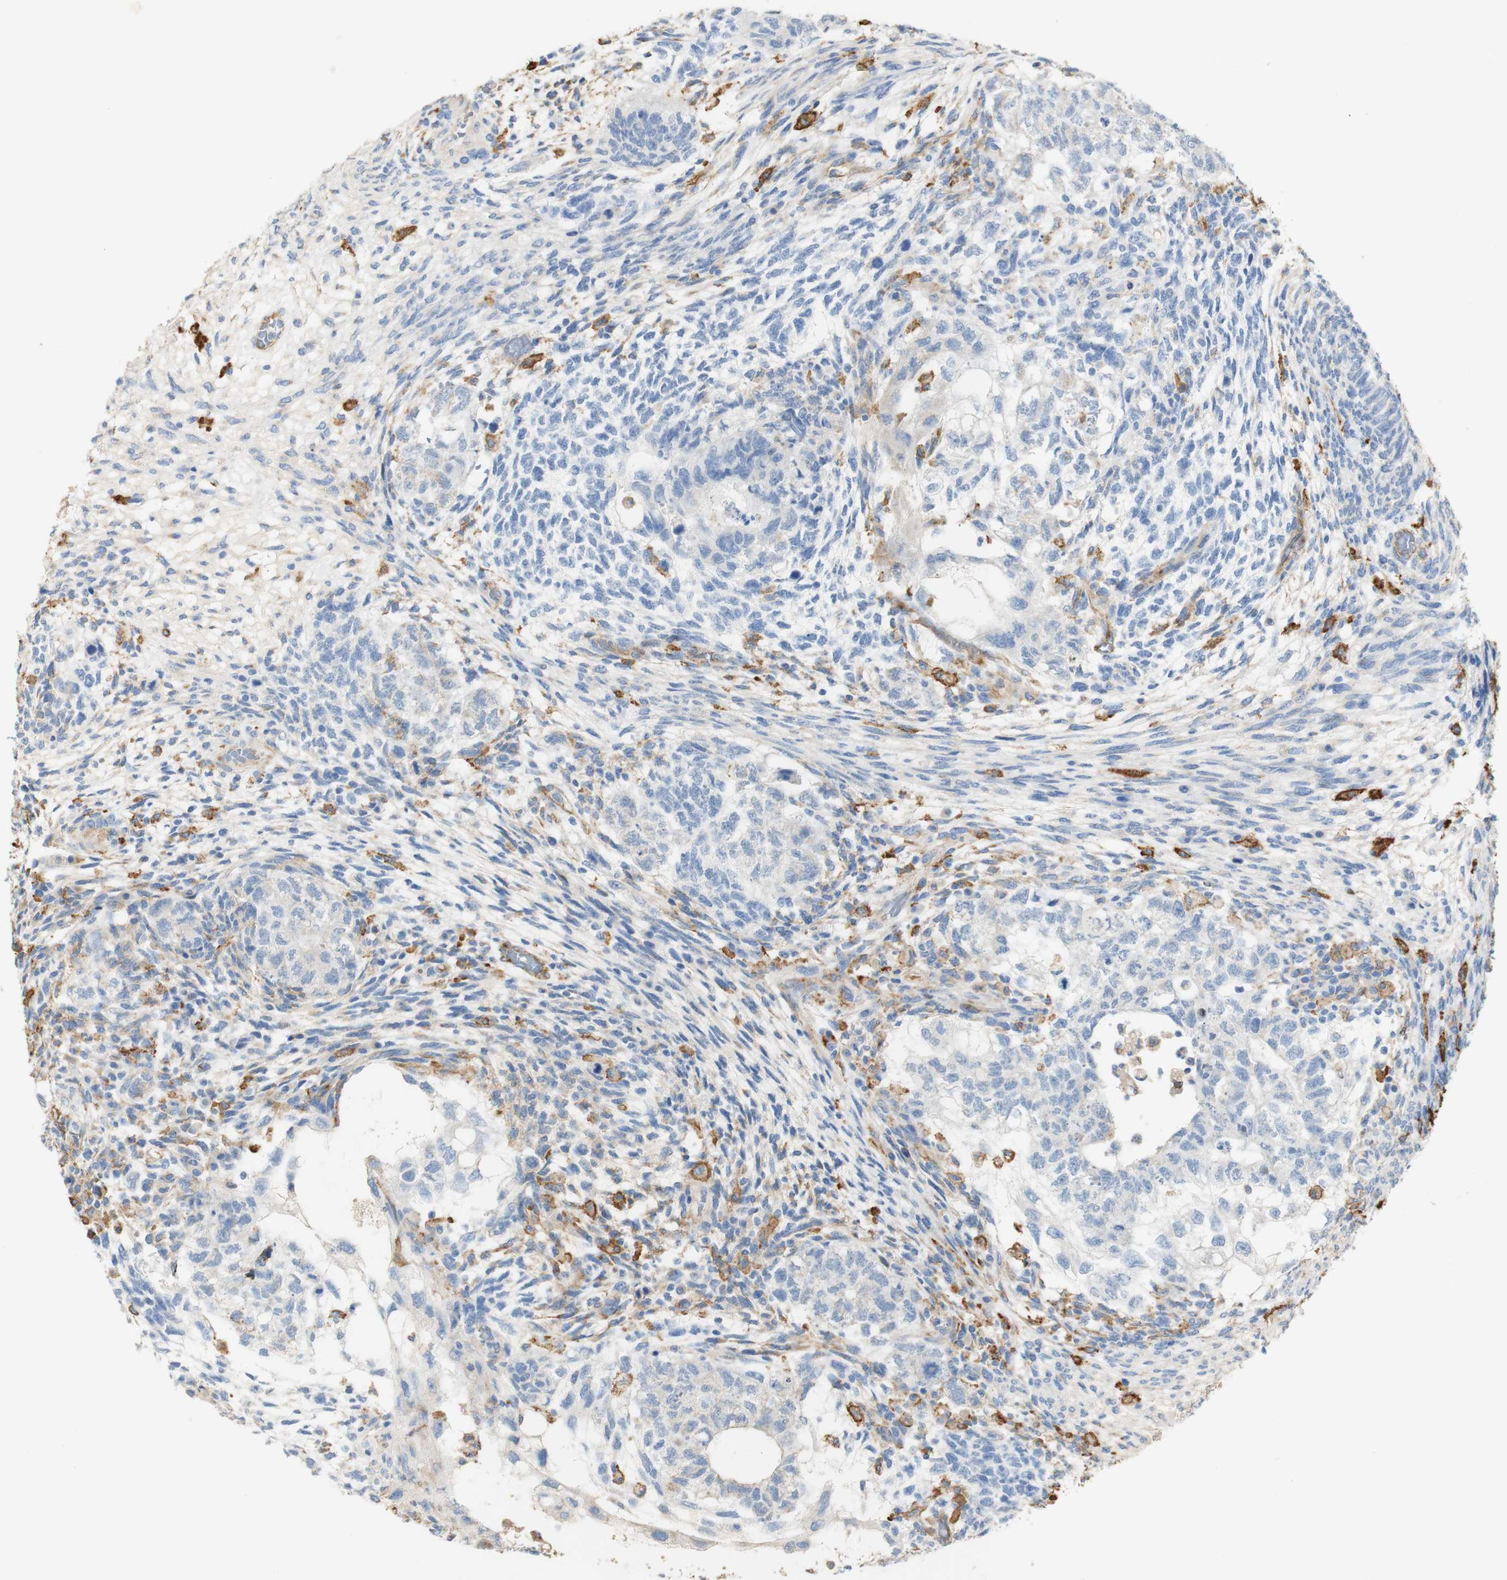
{"staining": {"intensity": "weak", "quantity": "<25%", "location": "cytoplasmic/membranous"}, "tissue": "testis cancer", "cell_type": "Tumor cells", "image_type": "cancer", "snomed": [{"axis": "morphology", "description": "Normal tissue, NOS"}, {"axis": "morphology", "description": "Carcinoma, Embryonal, NOS"}, {"axis": "topography", "description": "Testis"}], "caption": "Tumor cells show no significant protein staining in embryonal carcinoma (testis).", "gene": "FCGRT", "patient": {"sex": "male", "age": 36}}